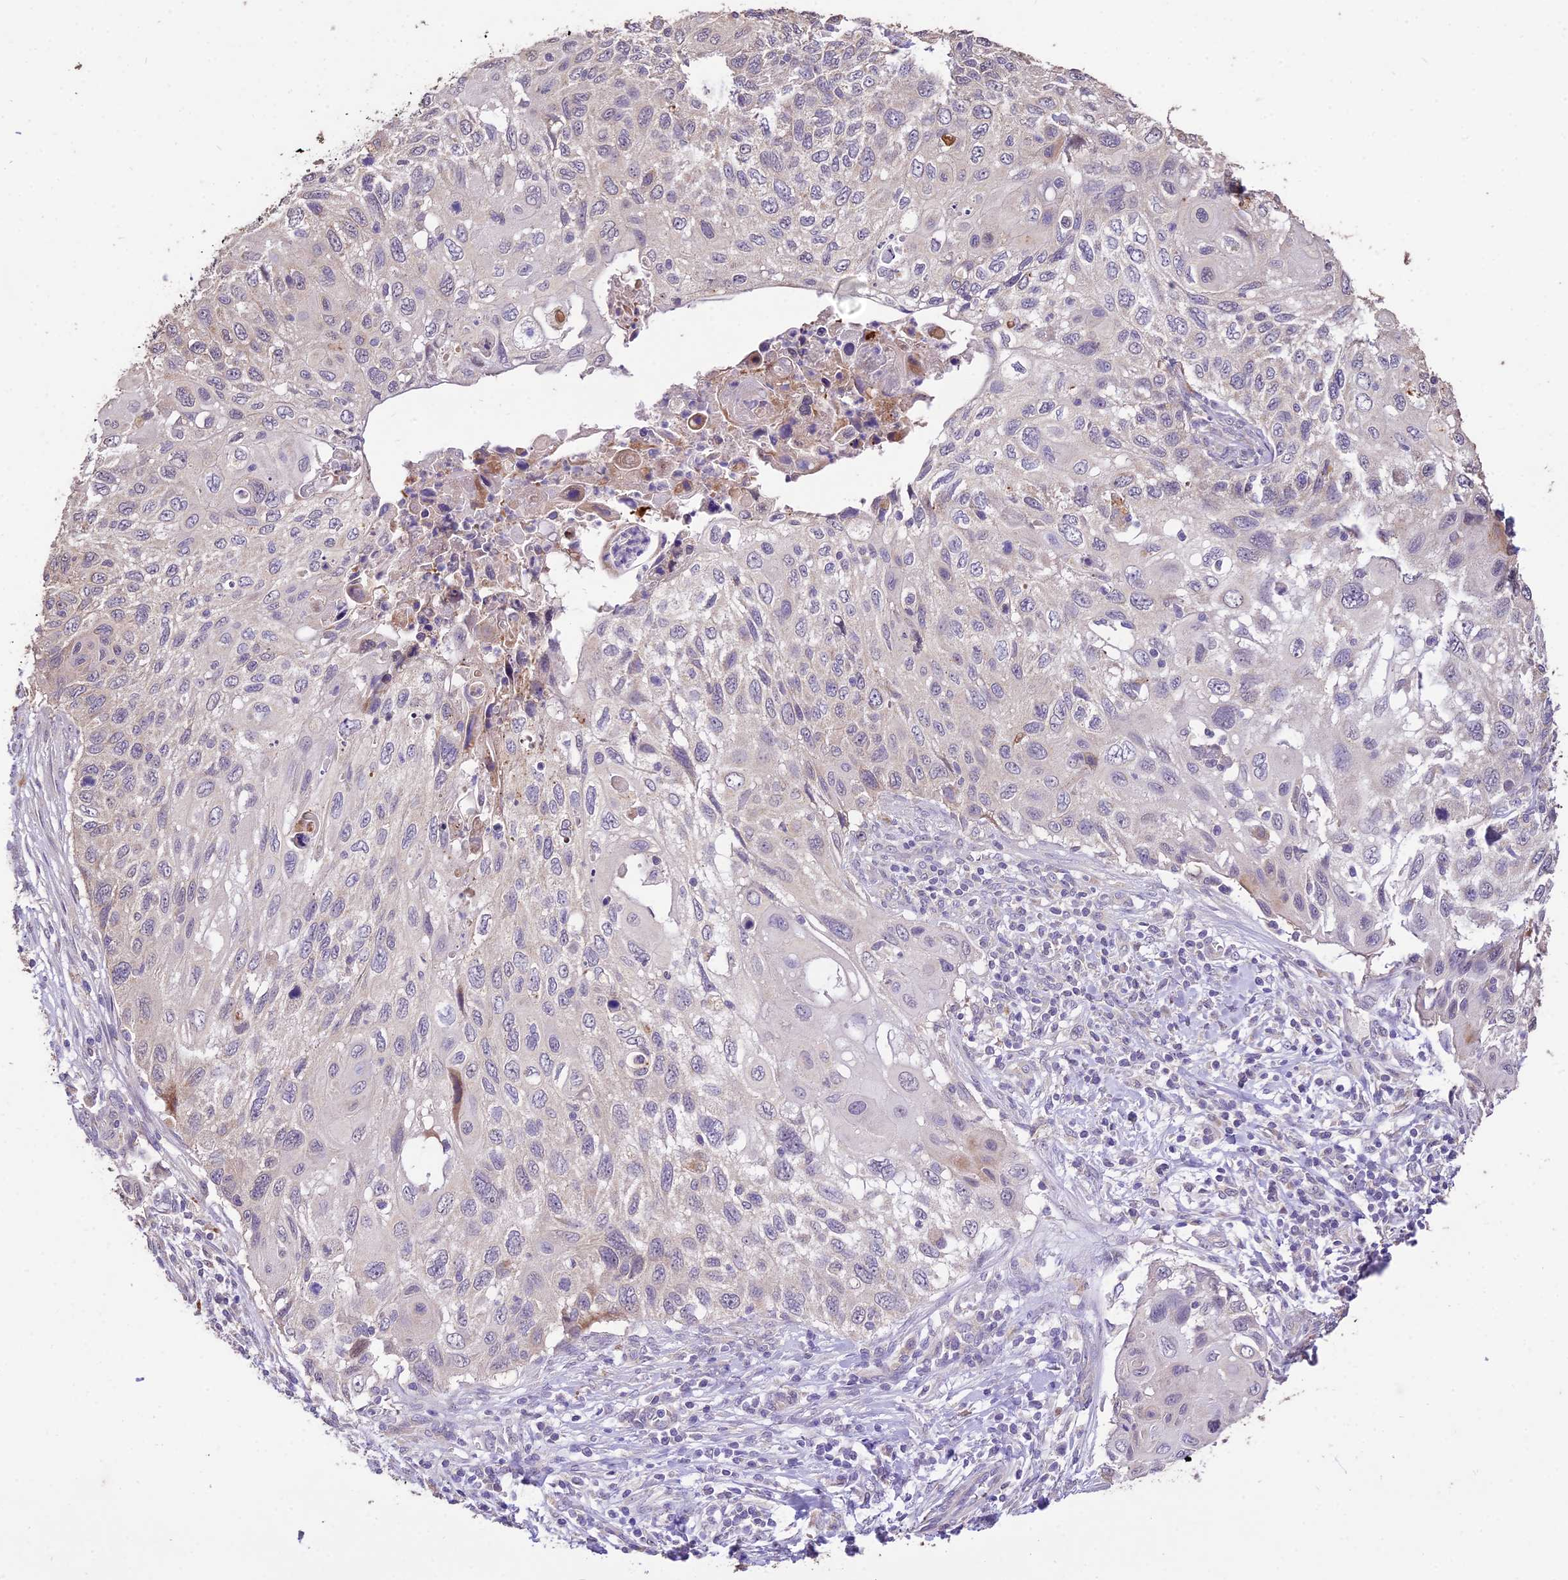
{"staining": {"intensity": "negative", "quantity": "none", "location": "none"}, "tissue": "cervical cancer", "cell_type": "Tumor cells", "image_type": "cancer", "snomed": [{"axis": "morphology", "description": "Squamous cell carcinoma, NOS"}, {"axis": "topography", "description": "Cervix"}], "caption": "The micrograph exhibits no significant positivity in tumor cells of cervical cancer.", "gene": "SDHD", "patient": {"sex": "female", "age": 70}}